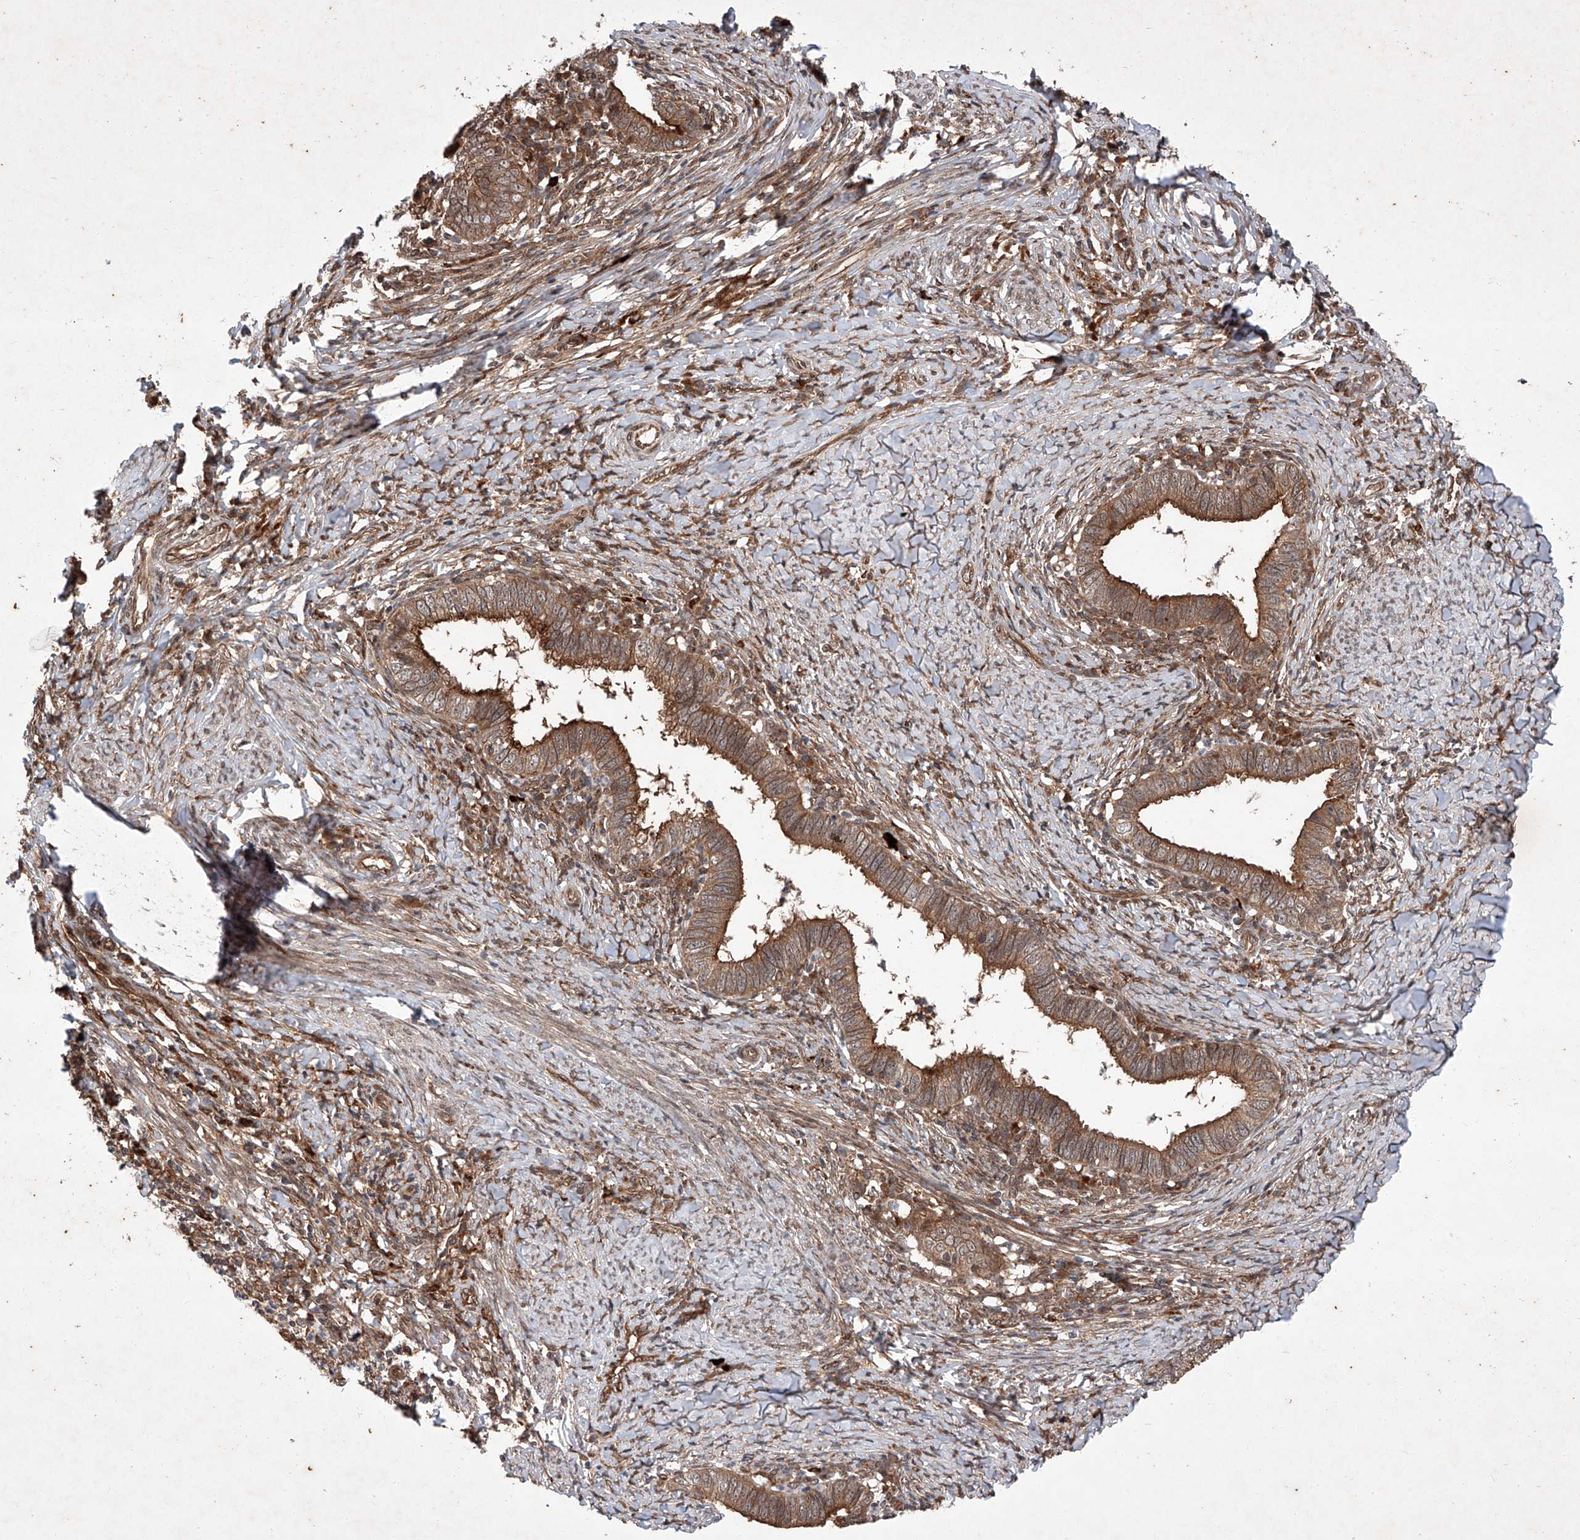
{"staining": {"intensity": "moderate", "quantity": ">75%", "location": "cytoplasmic/membranous"}, "tissue": "cervical cancer", "cell_type": "Tumor cells", "image_type": "cancer", "snomed": [{"axis": "morphology", "description": "Adenocarcinoma, NOS"}, {"axis": "topography", "description": "Cervix"}], "caption": "Cervical cancer tissue exhibits moderate cytoplasmic/membranous positivity in about >75% of tumor cells, visualized by immunohistochemistry.", "gene": "ZFP28", "patient": {"sex": "female", "age": 36}}